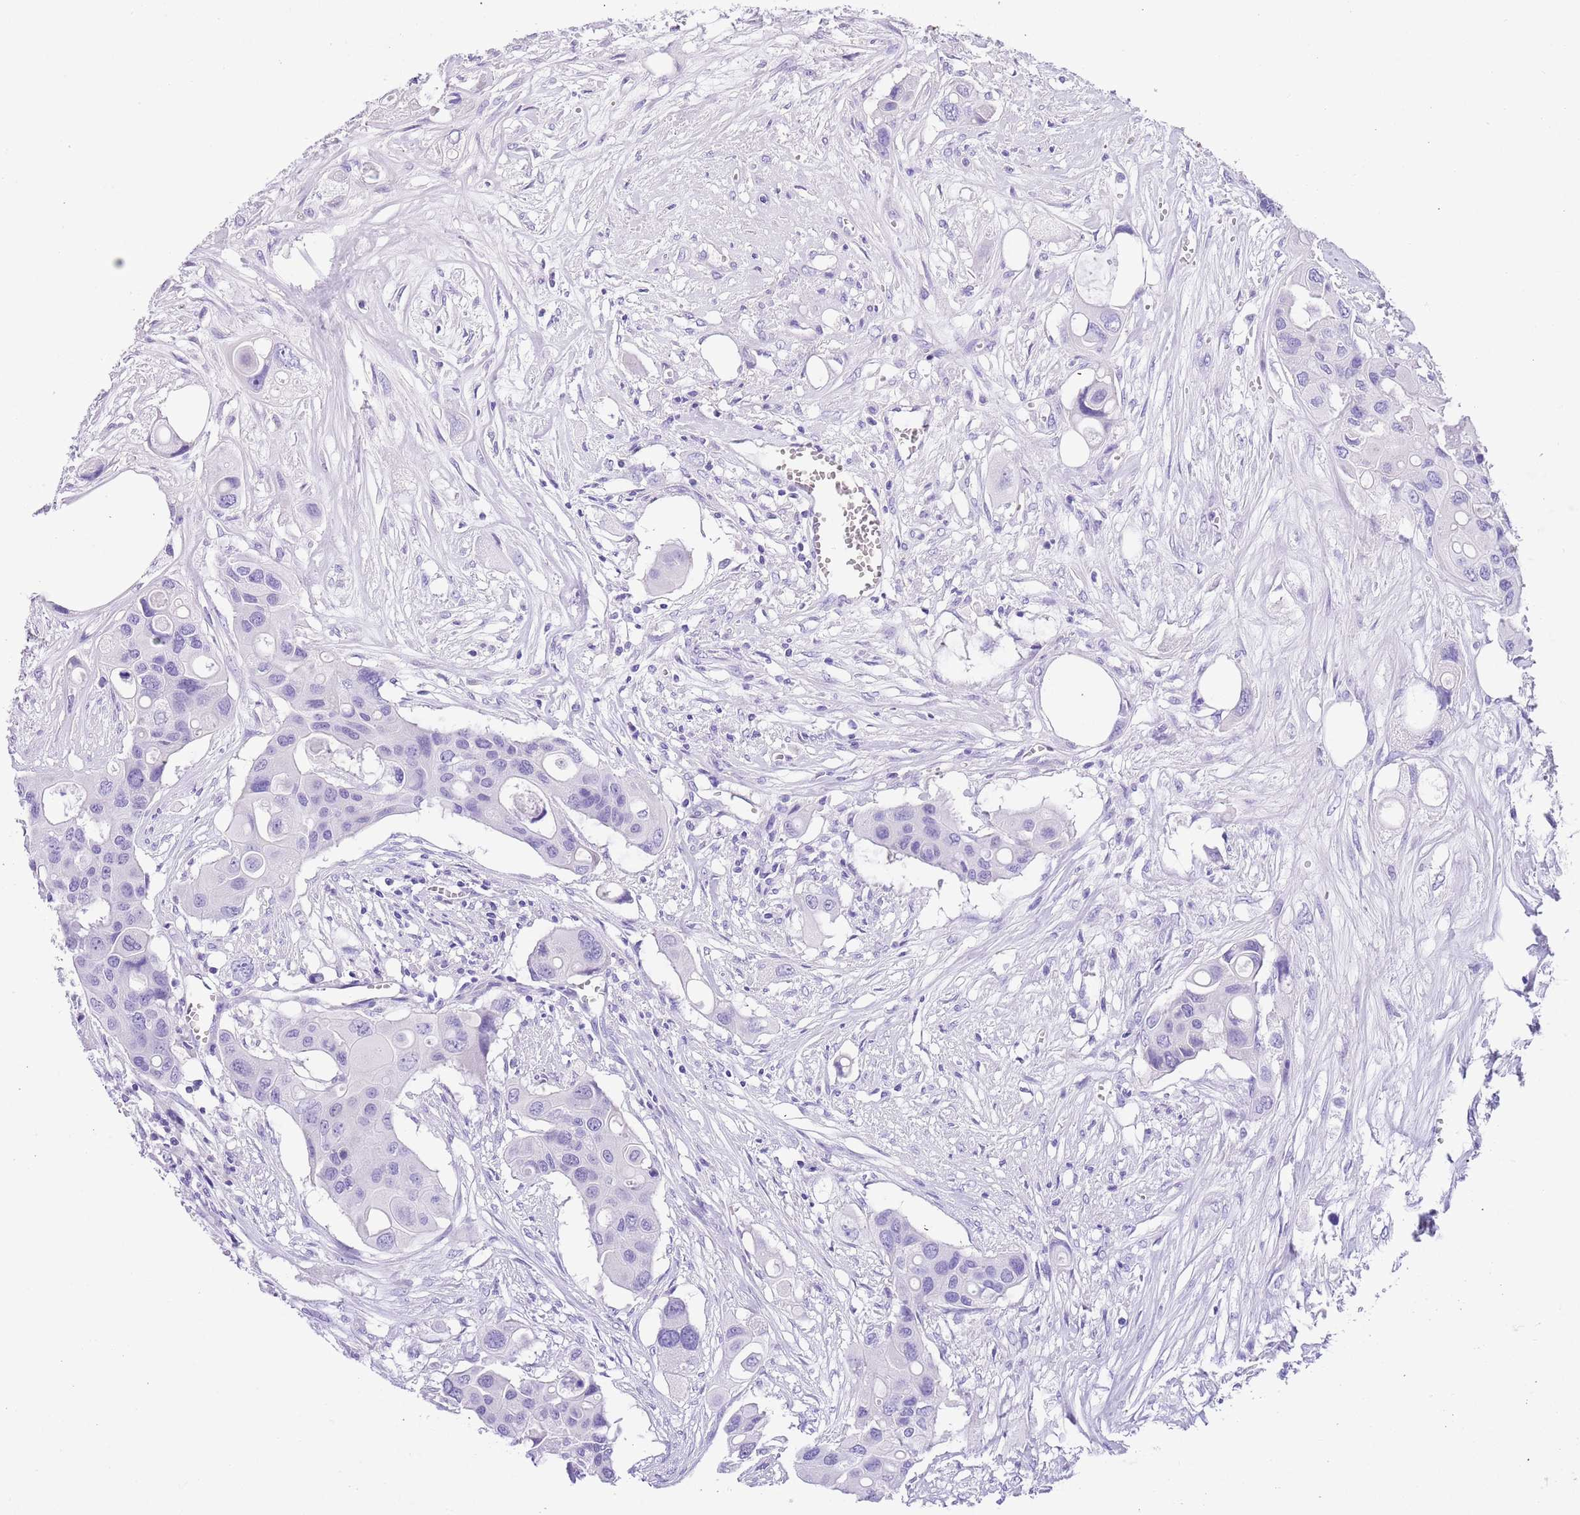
{"staining": {"intensity": "negative", "quantity": "none", "location": "none"}, "tissue": "colorectal cancer", "cell_type": "Tumor cells", "image_type": "cancer", "snomed": [{"axis": "morphology", "description": "Adenocarcinoma, NOS"}, {"axis": "topography", "description": "Colon"}], "caption": "Colorectal cancer (adenocarcinoma) was stained to show a protein in brown. There is no significant positivity in tumor cells.", "gene": "TBC1D10B", "patient": {"sex": "male", "age": 77}}